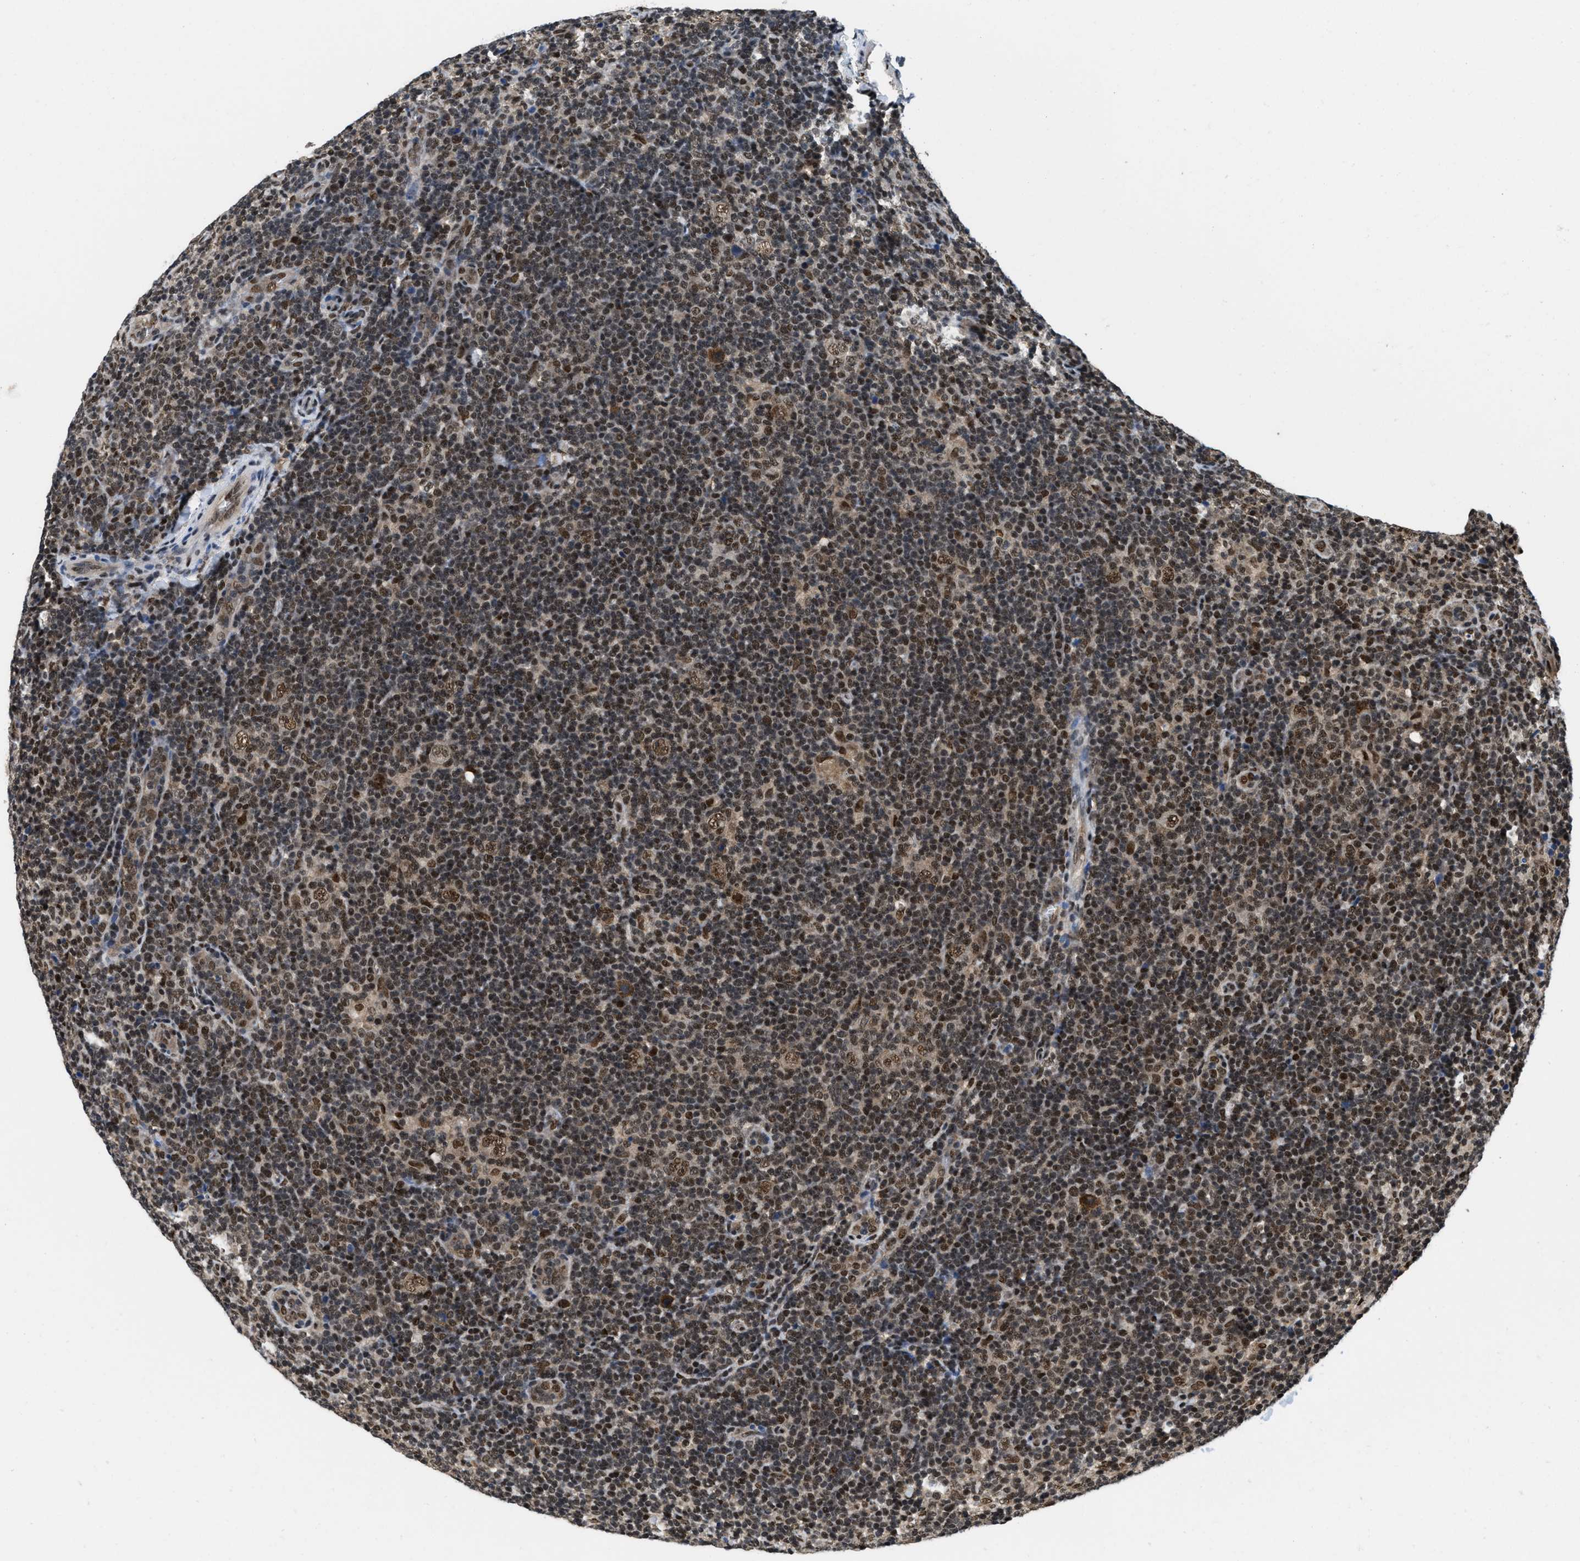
{"staining": {"intensity": "moderate", "quantity": ">75%", "location": "nuclear"}, "tissue": "lymphoma", "cell_type": "Tumor cells", "image_type": "cancer", "snomed": [{"axis": "morphology", "description": "Hodgkin's disease, NOS"}, {"axis": "topography", "description": "Lymph node"}], "caption": "Protein staining demonstrates moderate nuclear positivity in about >75% of tumor cells in lymphoma.", "gene": "SAFB", "patient": {"sex": "female", "age": 57}}